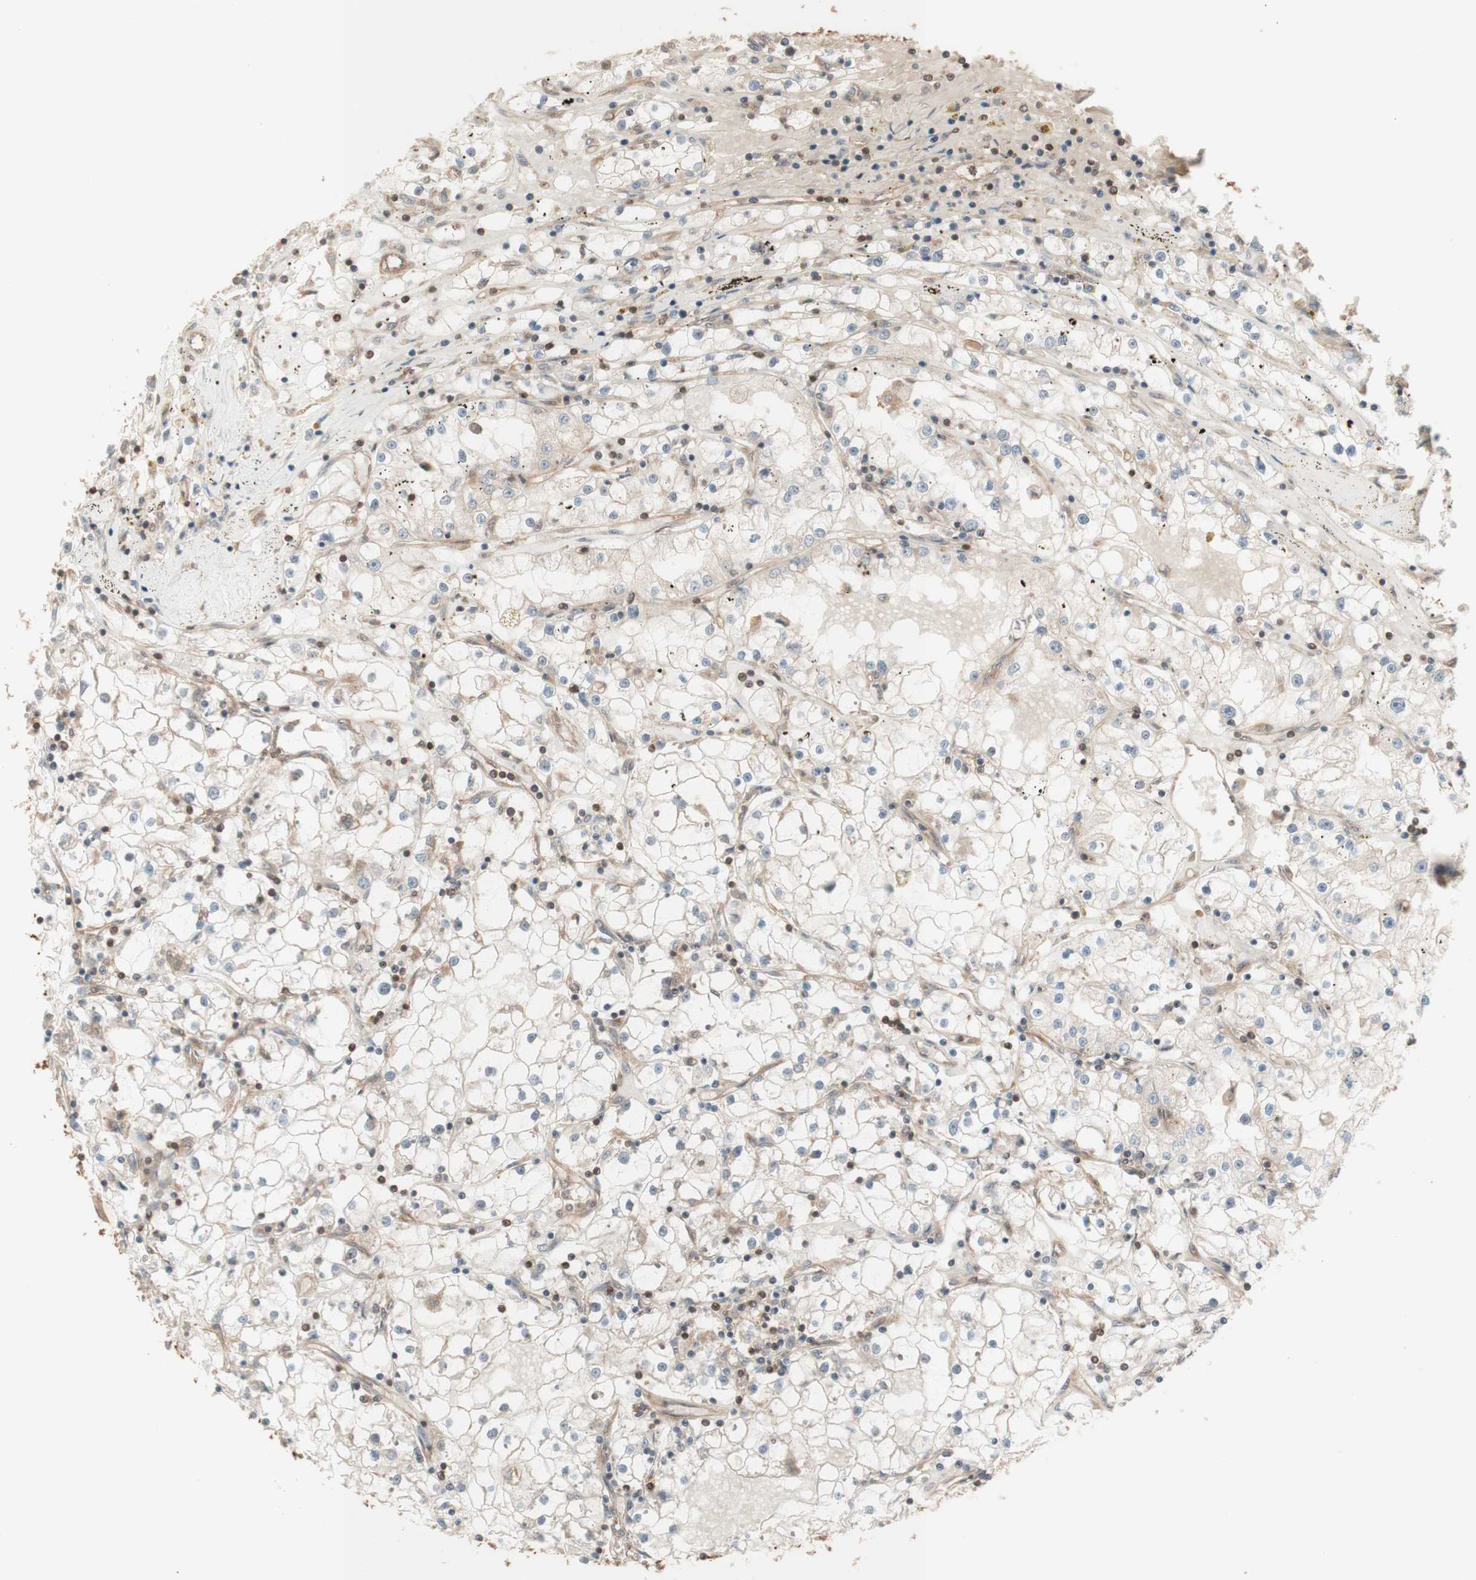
{"staining": {"intensity": "weak", "quantity": ">75%", "location": "cytoplasmic/membranous"}, "tissue": "renal cancer", "cell_type": "Tumor cells", "image_type": "cancer", "snomed": [{"axis": "morphology", "description": "Adenocarcinoma, NOS"}, {"axis": "topography", "description": "Kidney"}], "caption": "Immunohistochemistry staining of adenocarcinoma (renal), which shows low levels of weak cytoplasmic/membranous expression in approximately >75% of tumor cells indicating weak cytoplasmic/membranous protein staining. The staining was performed using DAB (3,3'-diaminobenzidine) (brown) for protein detection and nuclei were counterstained in hematoxylin (blue).", "gene": "YWHAB", "patient": {"sex": "male", "age": 56}}